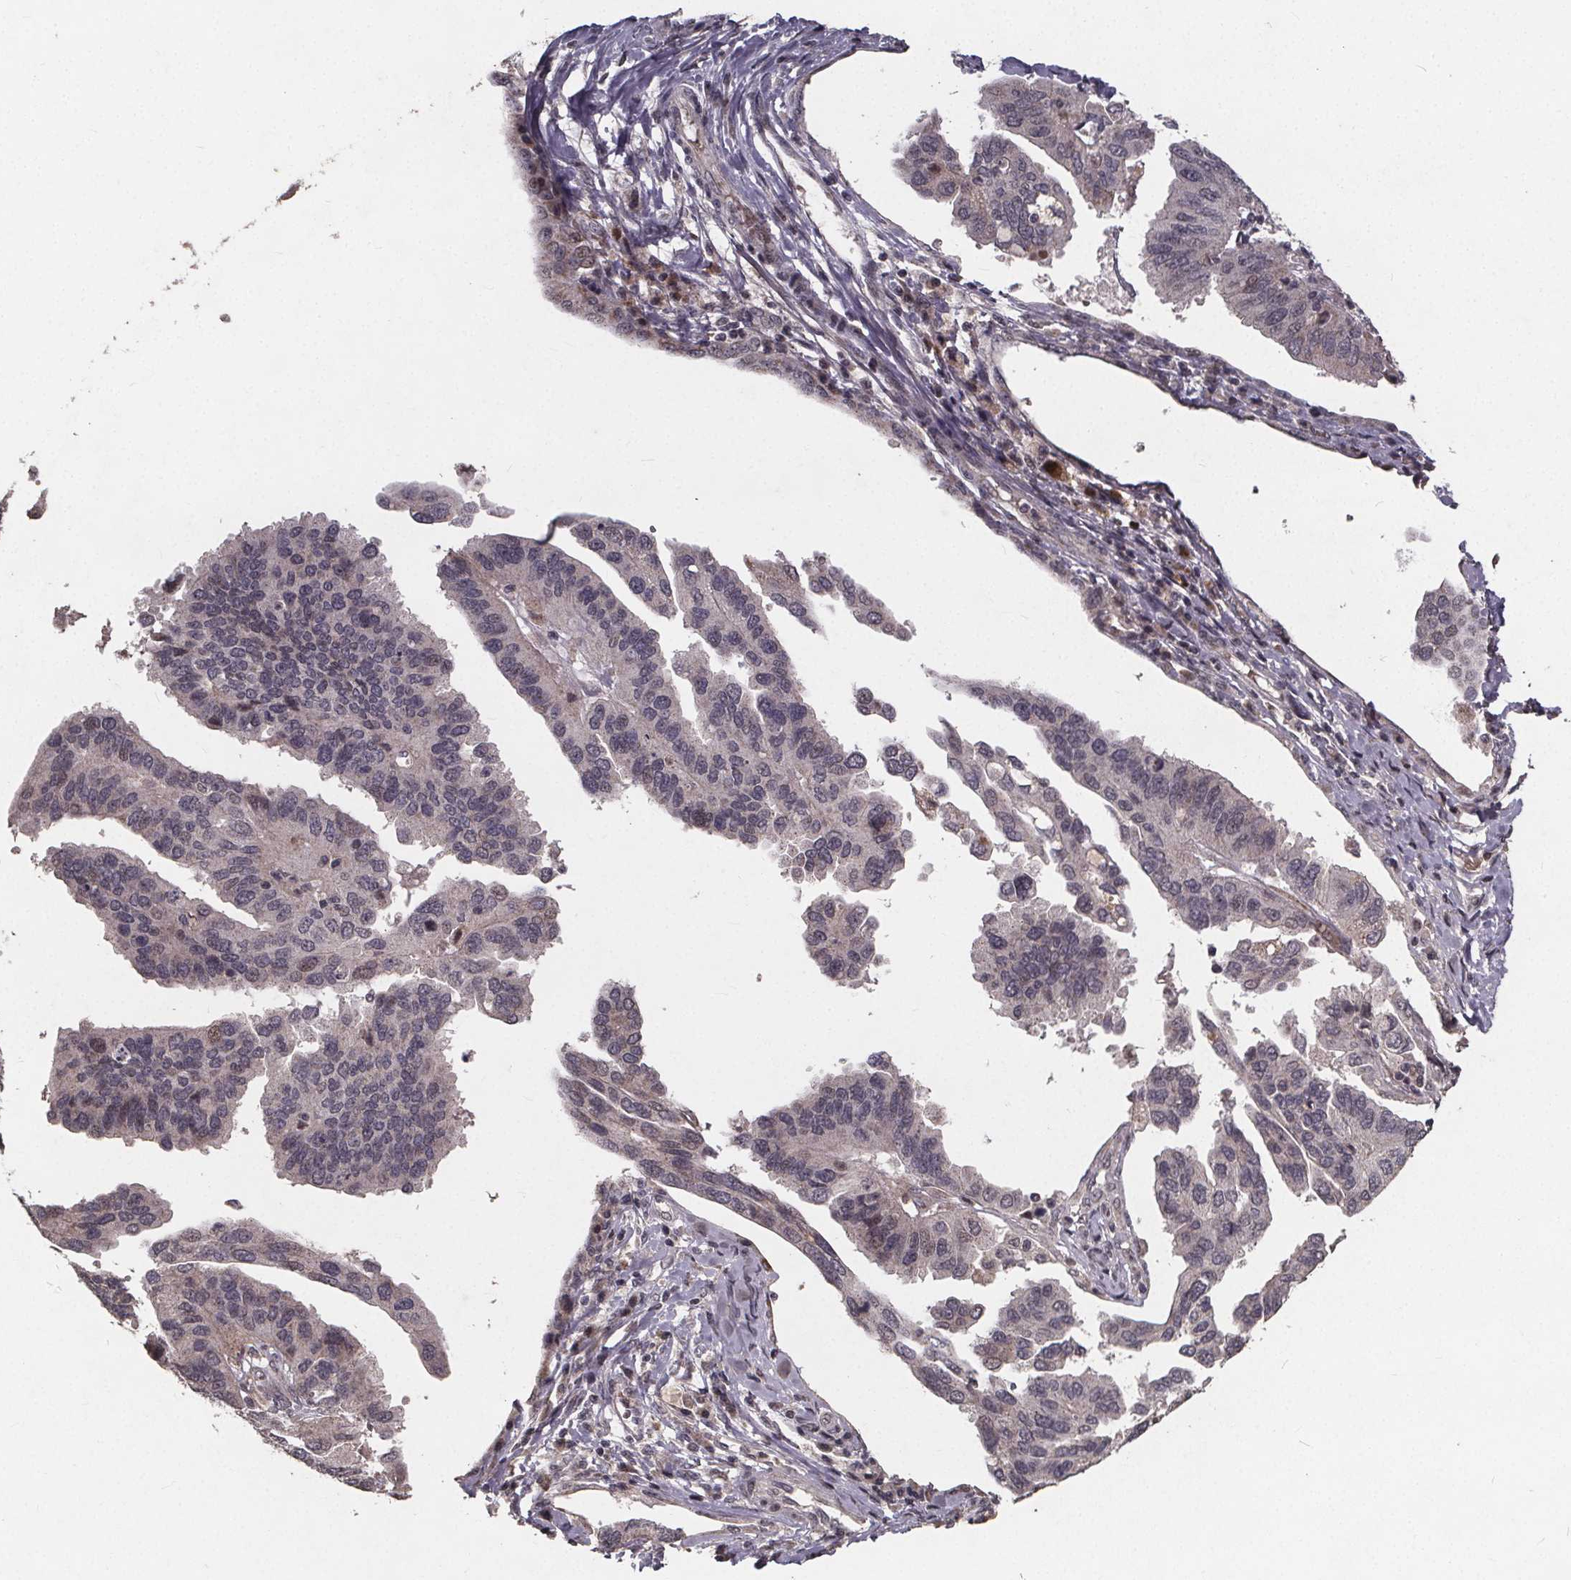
{"staining": {"intensity": "negative", "quantity": "none", "location": "none"}, "tissue": "ovarian cancer", "cell_type": "Tumor cells", "image_type": "cancer", "snomed": [{"axis": "morphology", "description": "Cystadenocarcinoma, serous, NOS"}, {"axis": "topography", "description": "Ovary"}], "caption": "The histopathology image shows no significant staining in tumor cells of serous cystadenocarcinoma (ovarian).", "gene": "GPX3", "patient": {"sex": "female", "age": 79}}